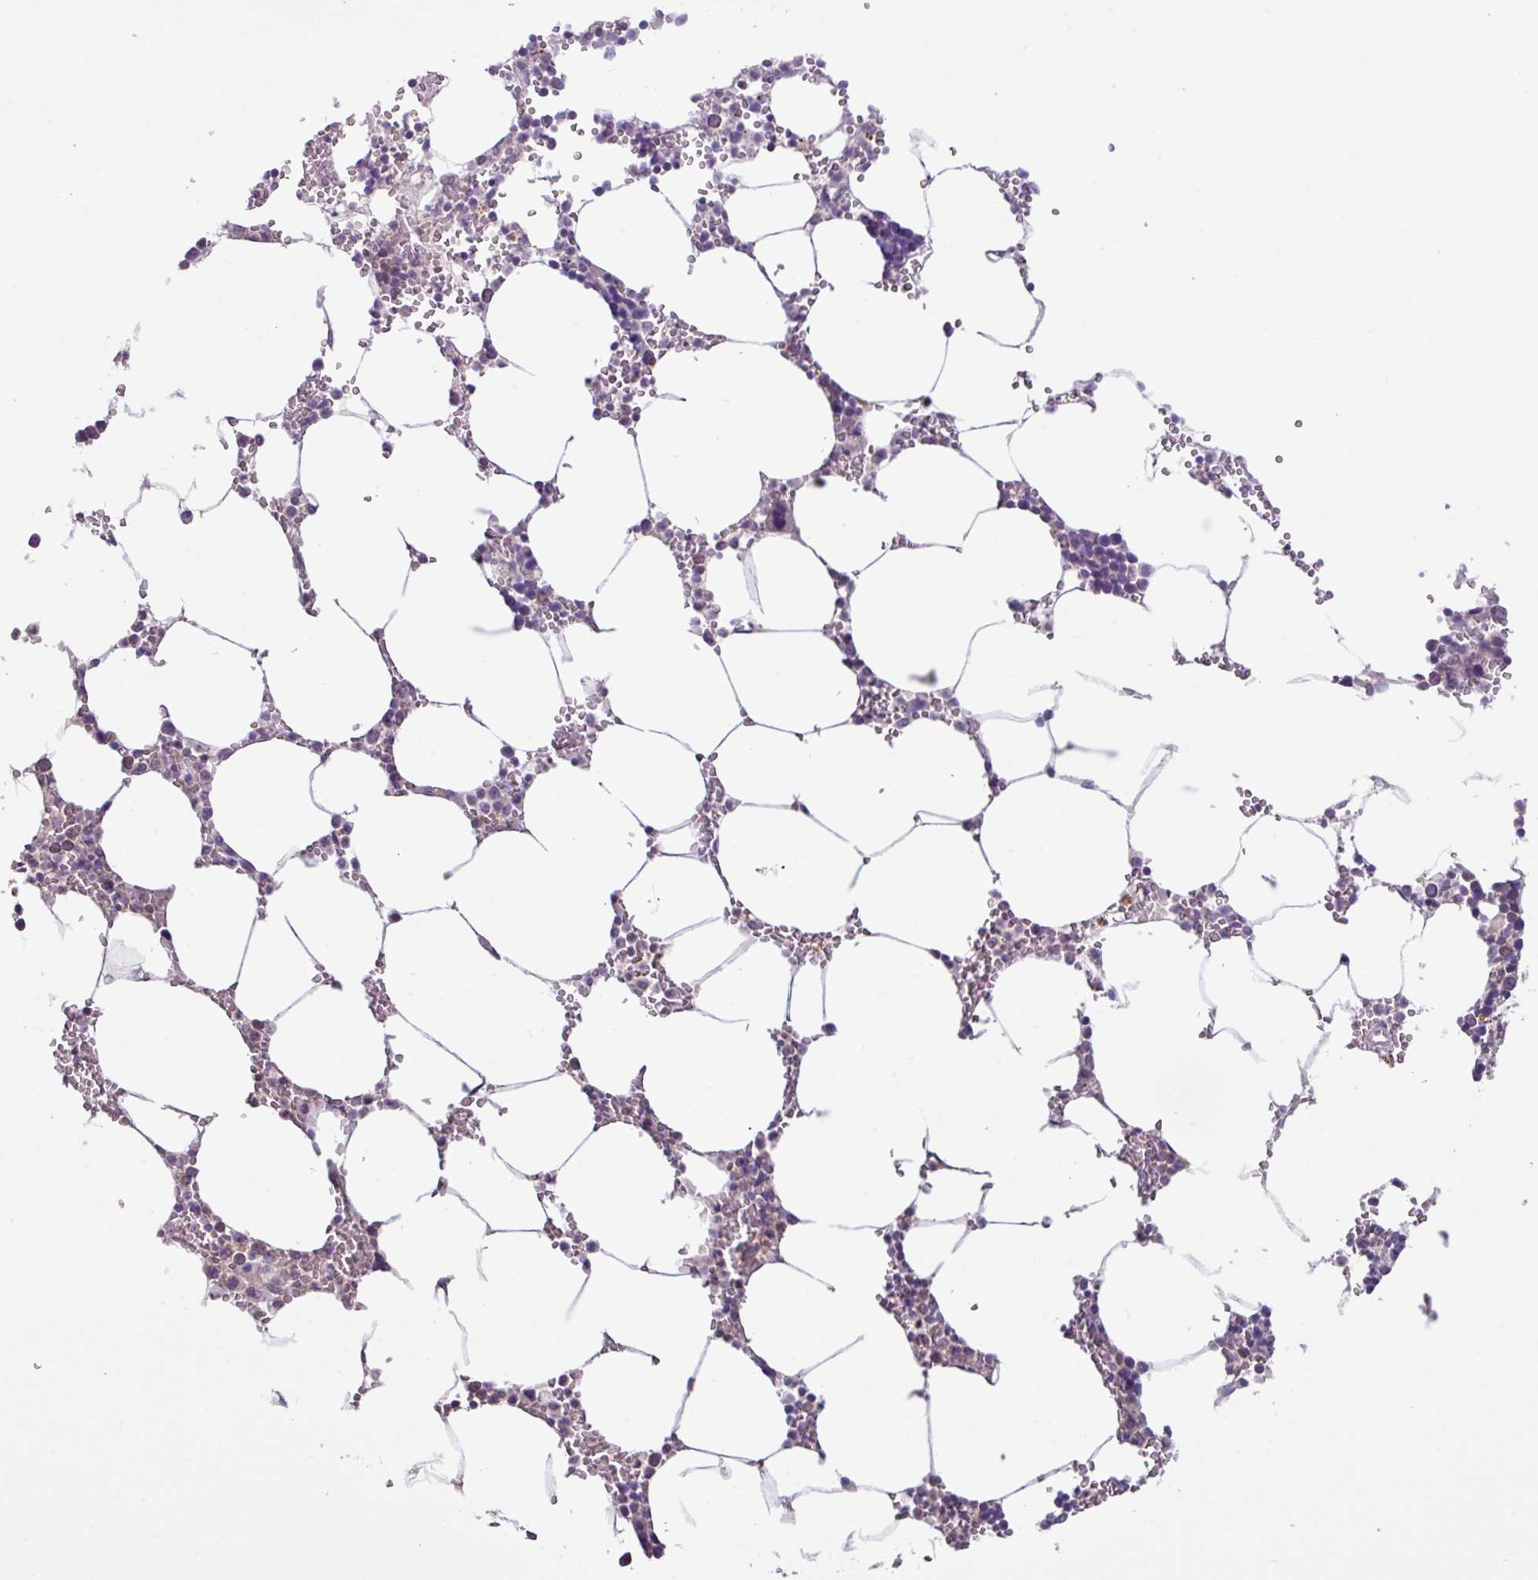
{"staining": {"intensity": "negative", "quantity": "none", "location": "none"}, "tissue": "bone marrow", "cell_type": "Hematopoietic cells", "image_type": "normal", "snomed": [{"axis": "morphology", "description": "Normal tissue, NOS"}, {"axis": "topography", "description": "Bone marrow"}], "caption": "High magnification brightfield microscopy of normal bone marrow stained with DAB (3,3'-diaminobenzidine) (brown) and counterstained with hematoxylin (blue): hematopoietic cells show no significant expression.", "gene": "PNLDC1", "patient": {"sex": "male", "age": 70}}